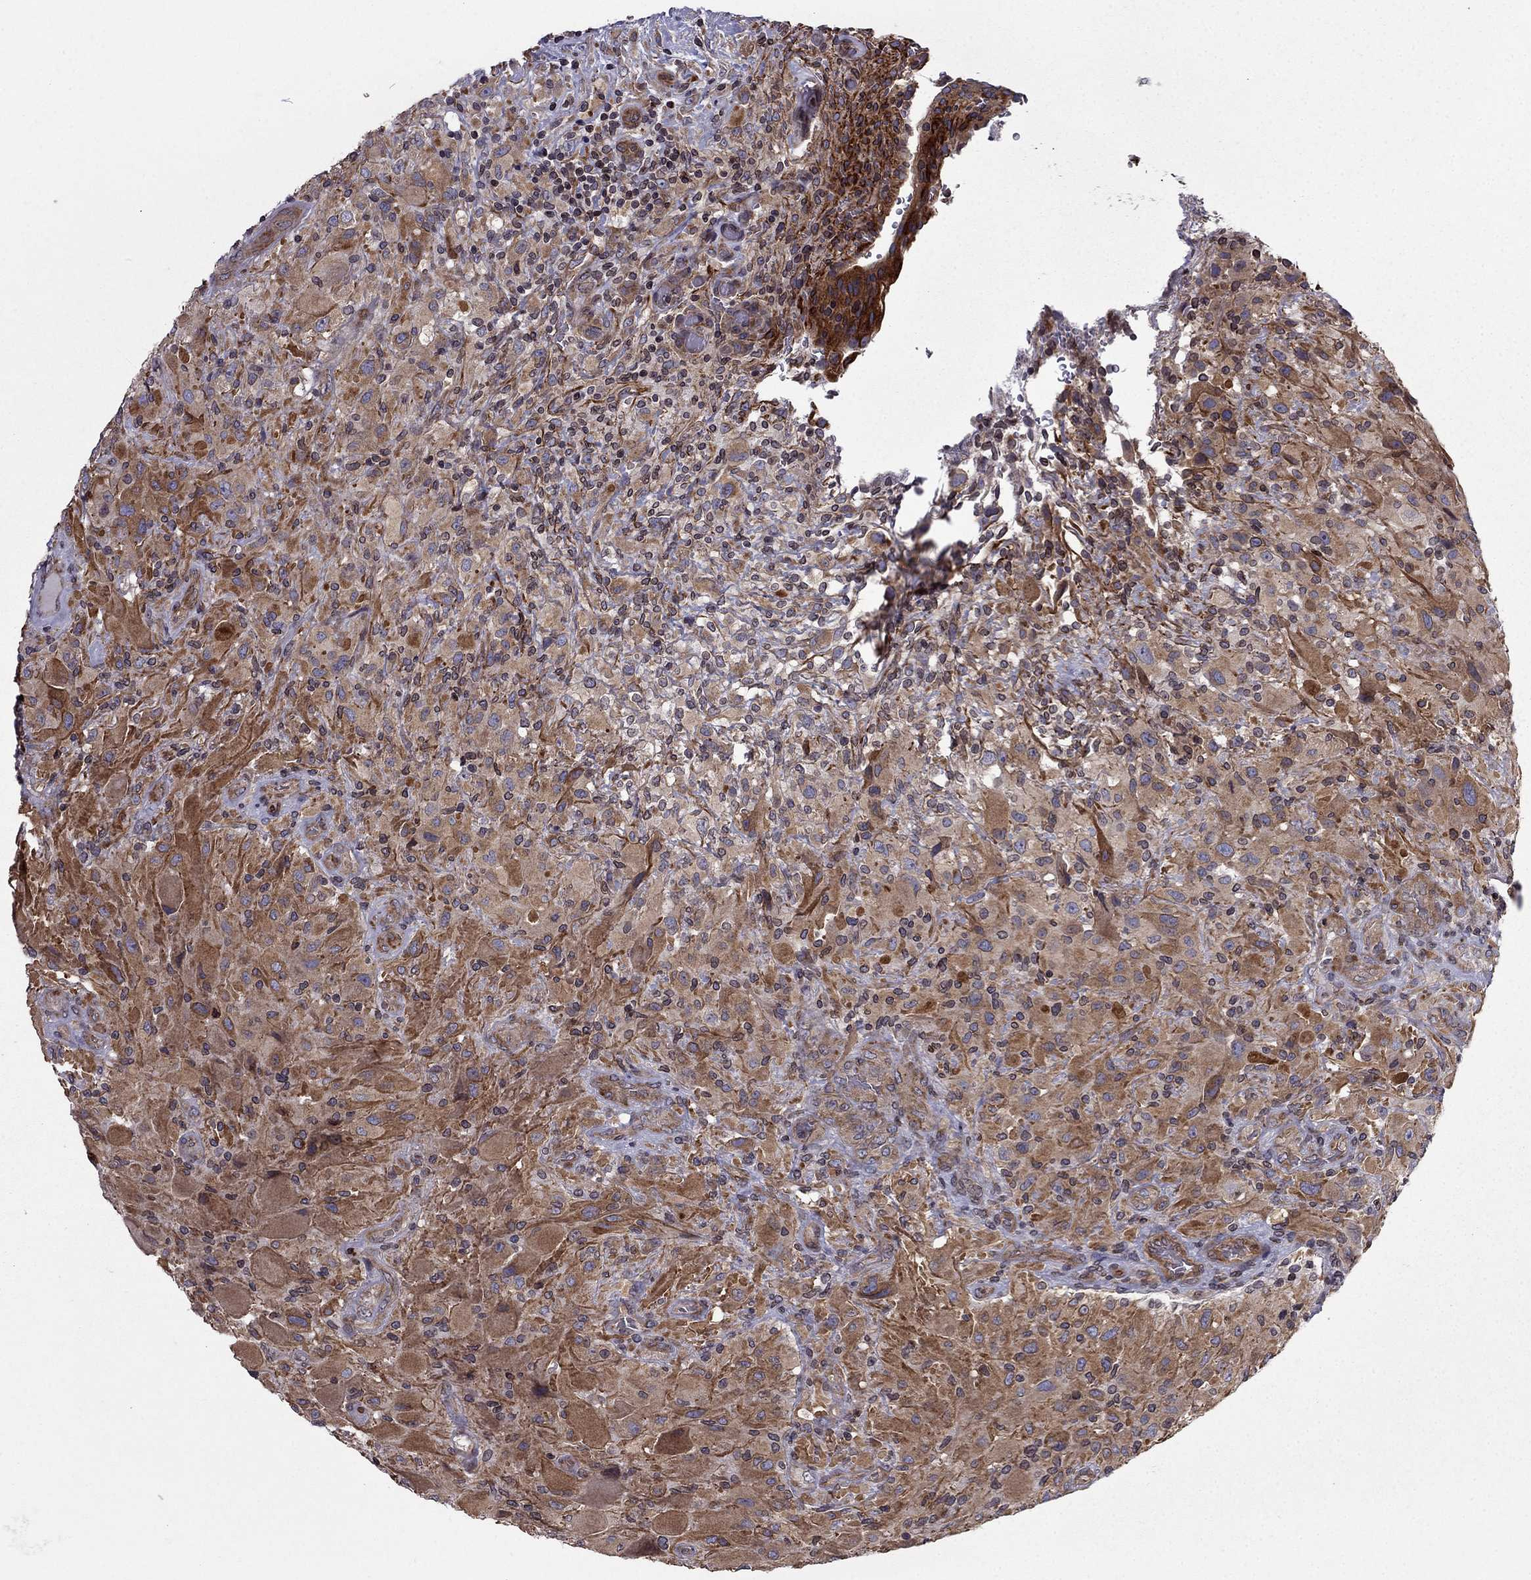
{"staining": {"intensity": "negative", "quantity": "none", "location": "none"}, "tissue": "glioma", "cell_type": "Tumor cells", "image_type": "cancer", "snomed": [{"axis": "morphology", "description": "Glioma, malignant, High grade"}, {"axis": "topography", "description": "Cerebral cortex"}], "caption": "Tumor cells are negative for brown protein staining in high-grade glioma (malignant).", "gene": "CDC42BPA", "patient": {"sex": "male", "age": 35}}